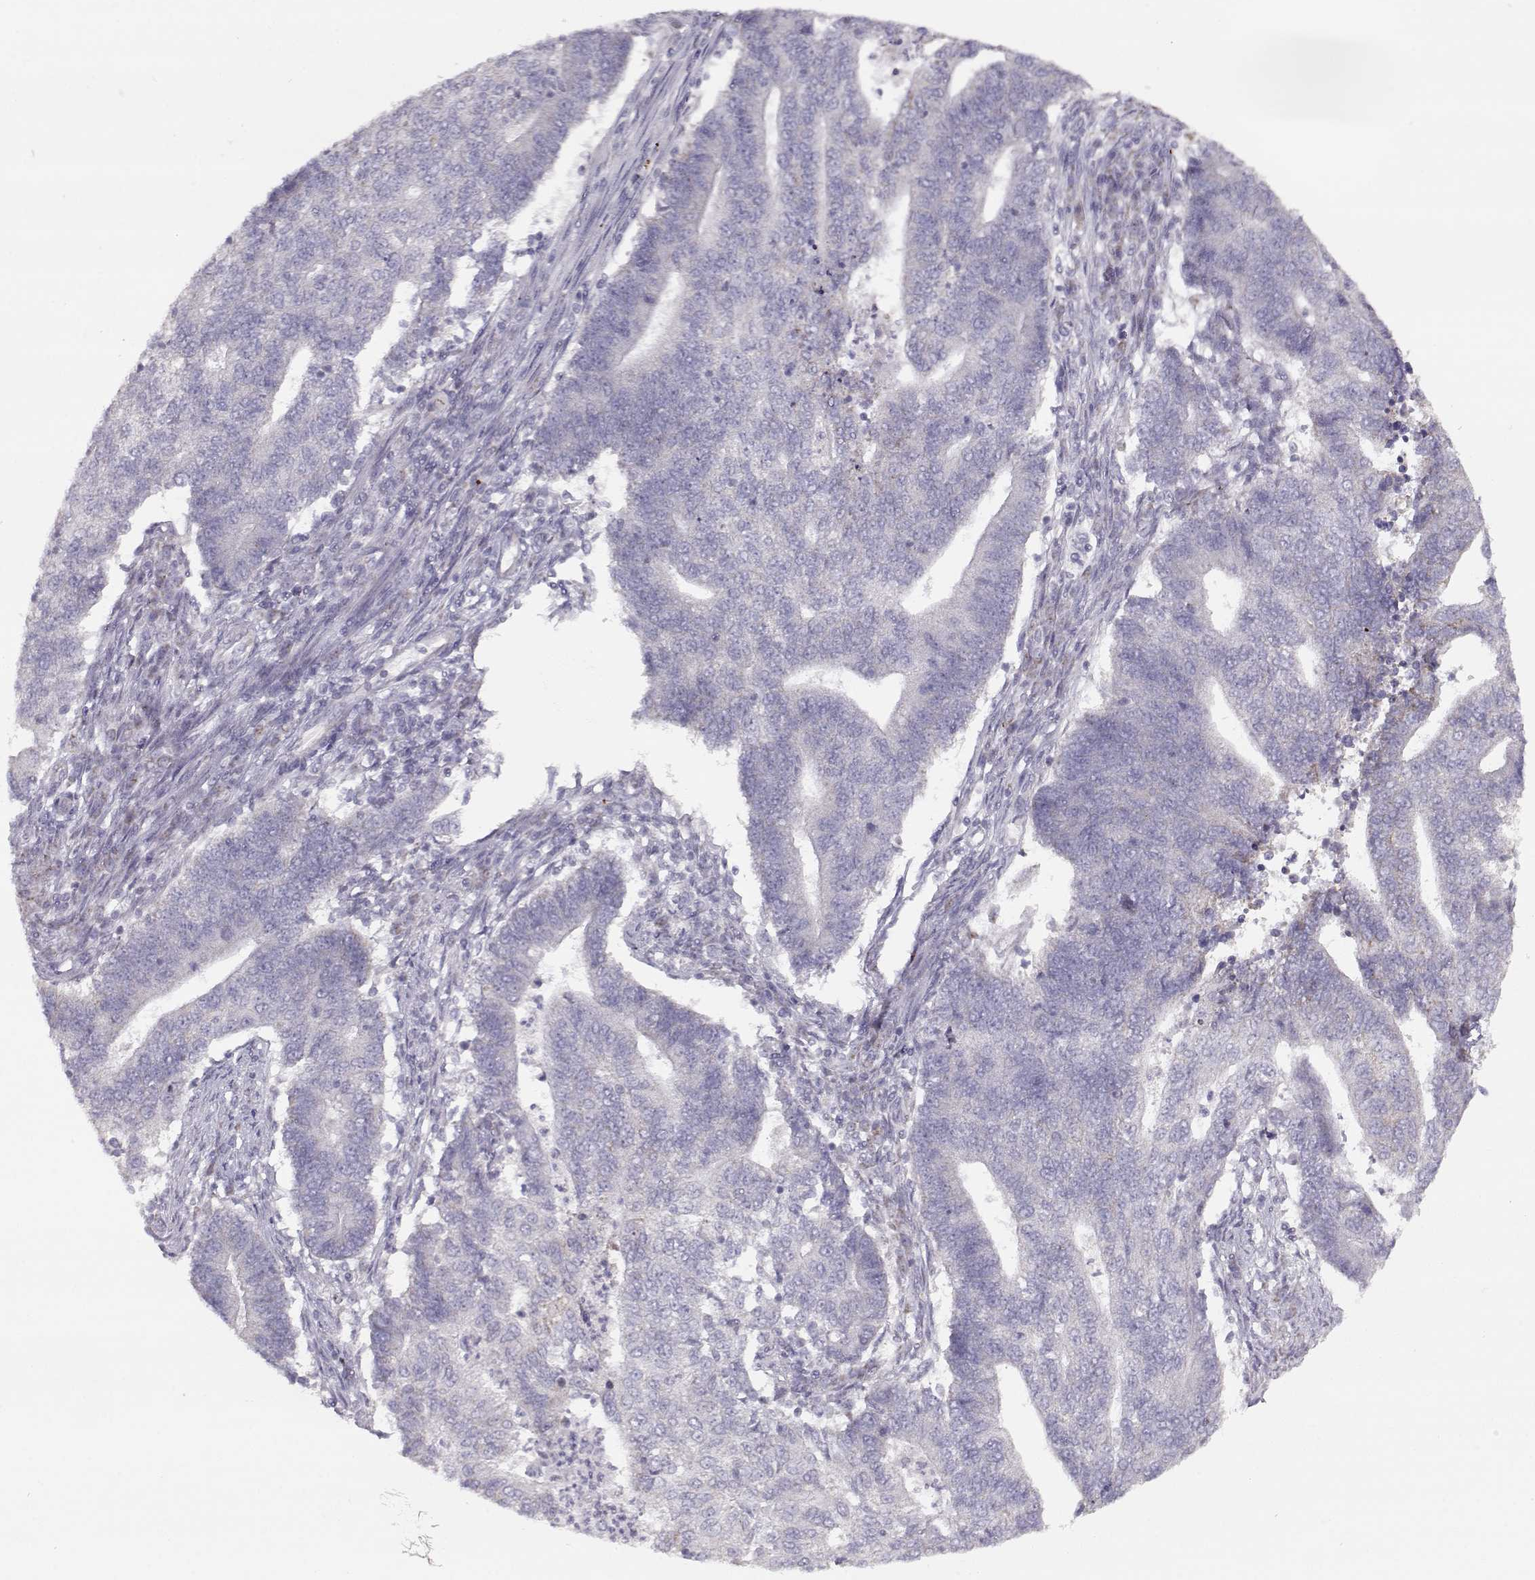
{"staining": {"intensity": "negative", "quantity": "none", "location": "none"}, "tissue": "endometrial cancer", "cell_type": "Tumor cells", "image_type": "cancer", "snomed": [{"axis": "morphology", "description": "Adenocarcinoma, NOS"}, {"axis": "topography", "description": "Uterus"}, {"axis": "topography", "description": "Endometrium"}], "caption": "Adenocarcinoma (endometrial) was stained to show a protein in brown. There is no significant positivity in tumor cells.", "gene": "KLF17", "patient": {"sex": "female", "age": 54}}